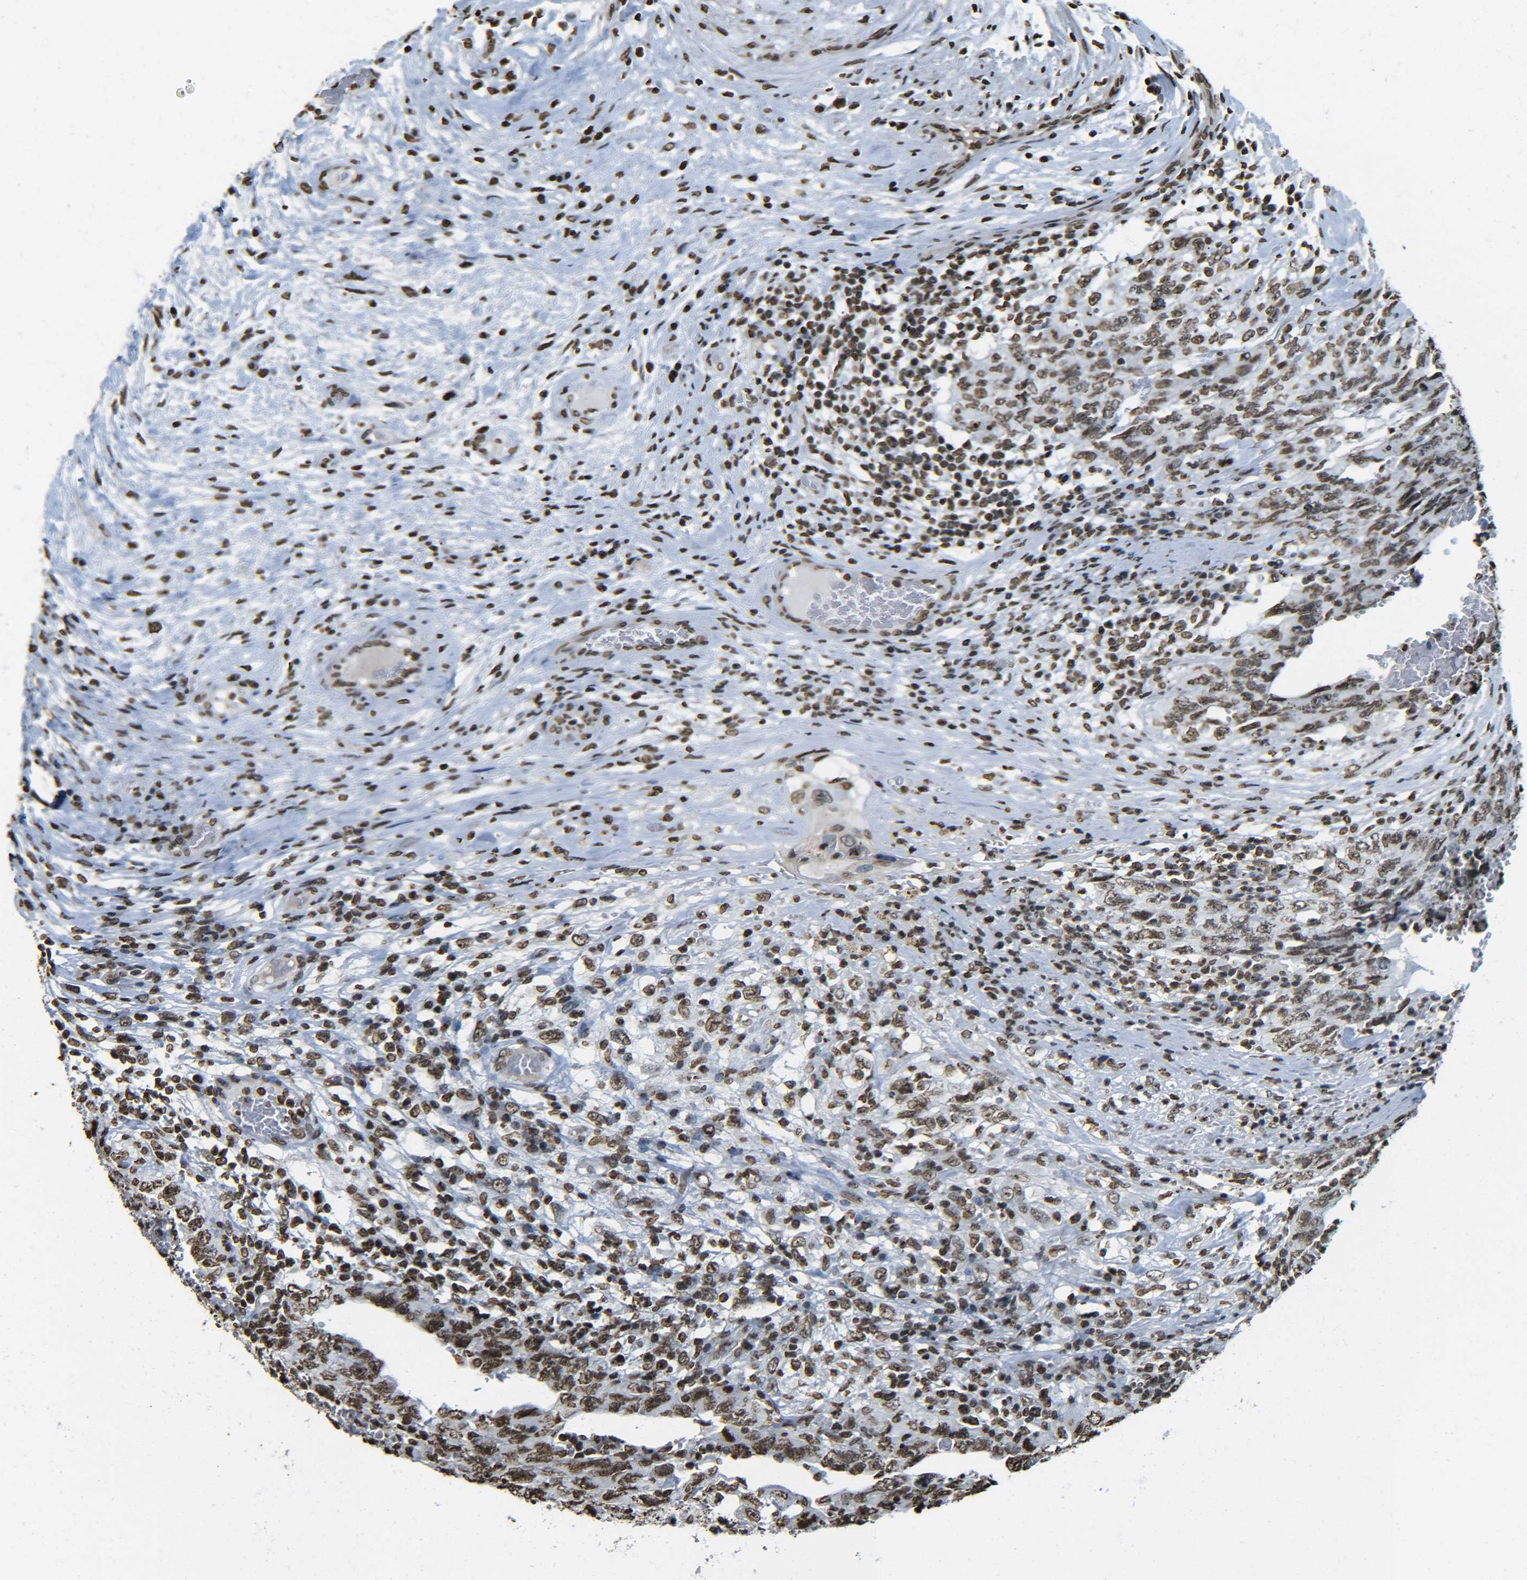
{"staining": {"intensity": "moderate", "quantity": ">75%", "location": "nuclear"}, "tissue": "testis cancer", "cell_type": "Tumor cells", "image_type": "cancer", "snomed": [{"axis": "morphology", "description": "Carcinoma, Embryonal, NOS"}, {"axis": "topography", "description": "Testis"}], "caption": "This image reveals IHC staining of human testis cancer (embryonal carcinoma), with medium moderate nuclear staining in about >75% of tumor cells.", "gene": "H4C16", "patient": {"sex": "male", "age": 26}}